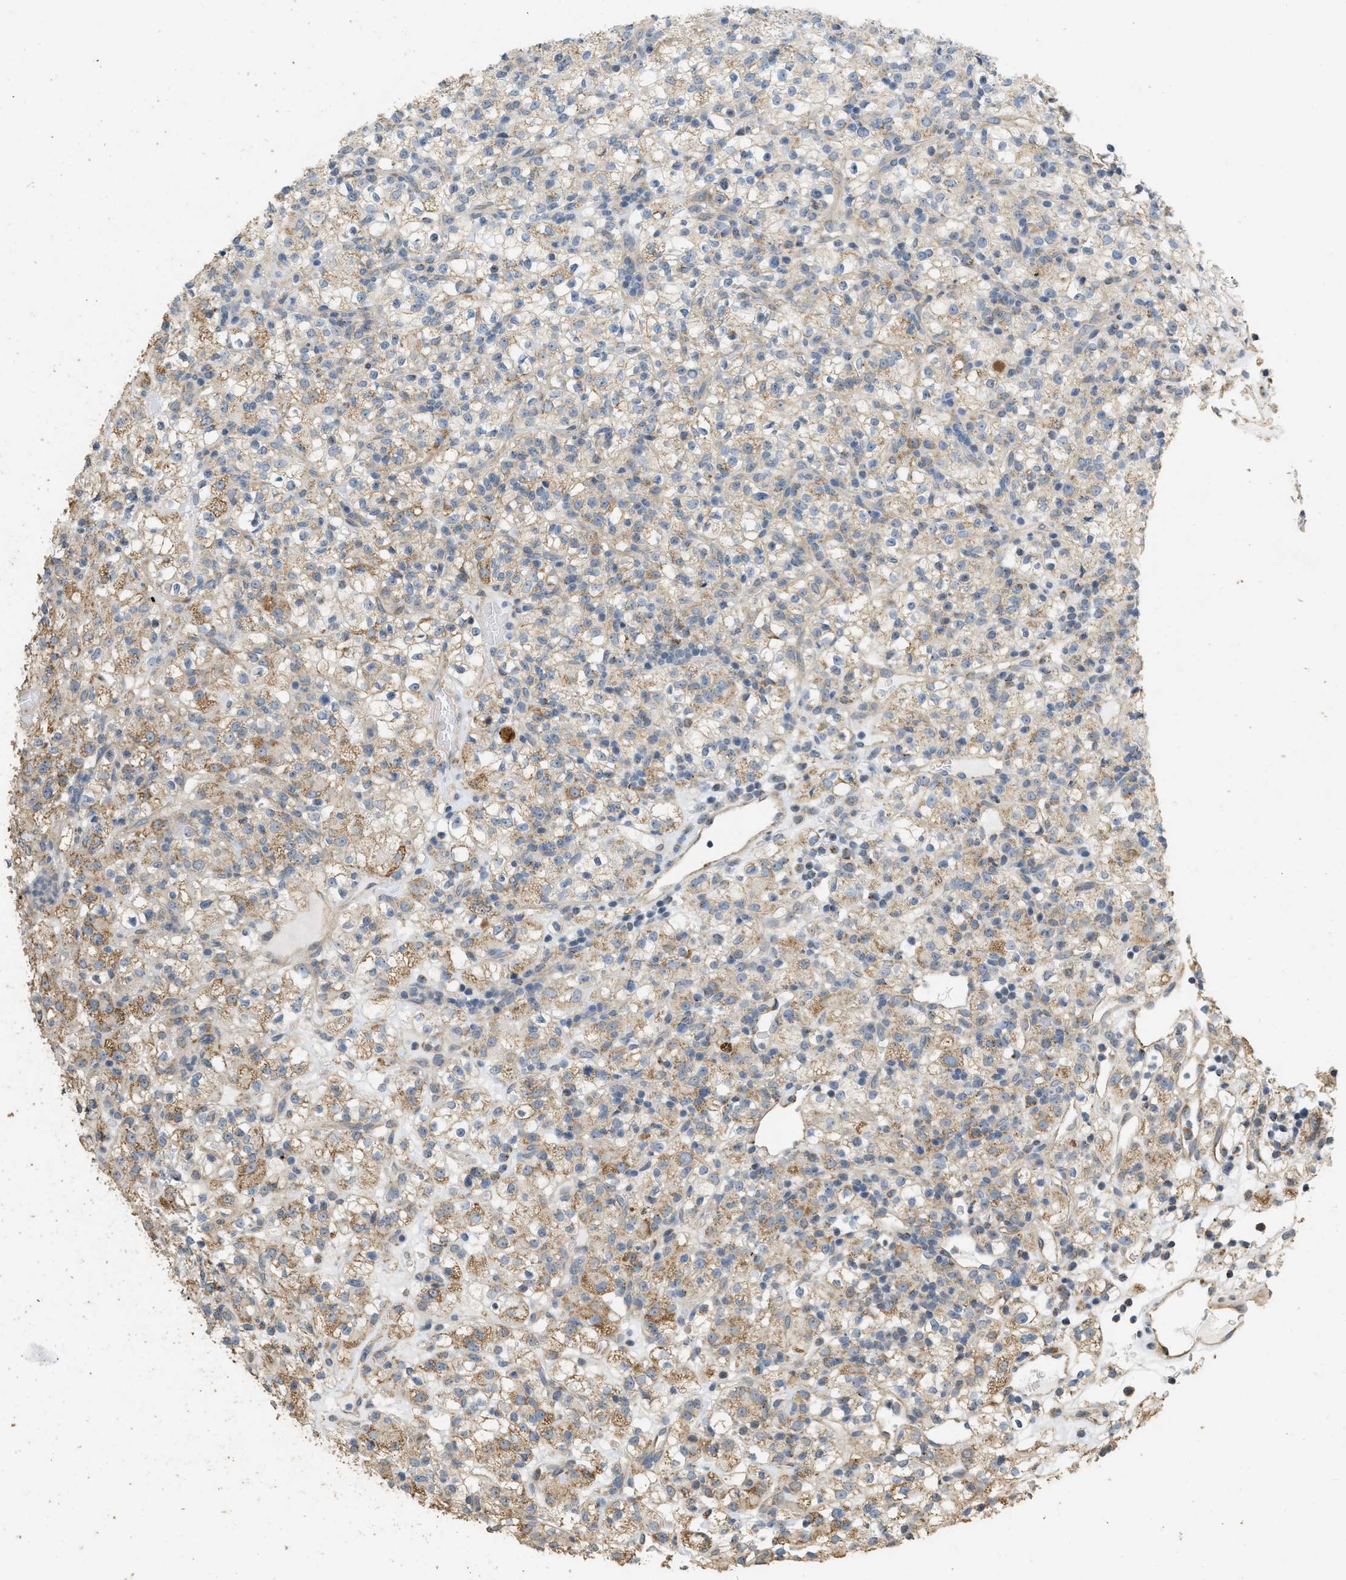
{"staining": {"intensity": "moderate", "quantity": ">75%", "location": "cytoplasmic/membranous"}, "tissue": "renal cancer", "cell_type": "Tumor cells", "image_type": "cancer", "snomed": [{"axis": "morphology", "description": "Normal tissue, NOS"}, {"axis": "morphology", "description": "Adenocarcinoma, NOS"}, {"axis": "topography", "description": "Kidney"}], "caption": "Immunohistochemical staining of human renal cancer shows moderate cytoplasmic/membranous protein expression in about >75% of tumor cells. (DAB = brown stain, brightfield microscopy at high magnification).", "gene": "KCNA4", "patient": {"sex": "female", "age": 72}}